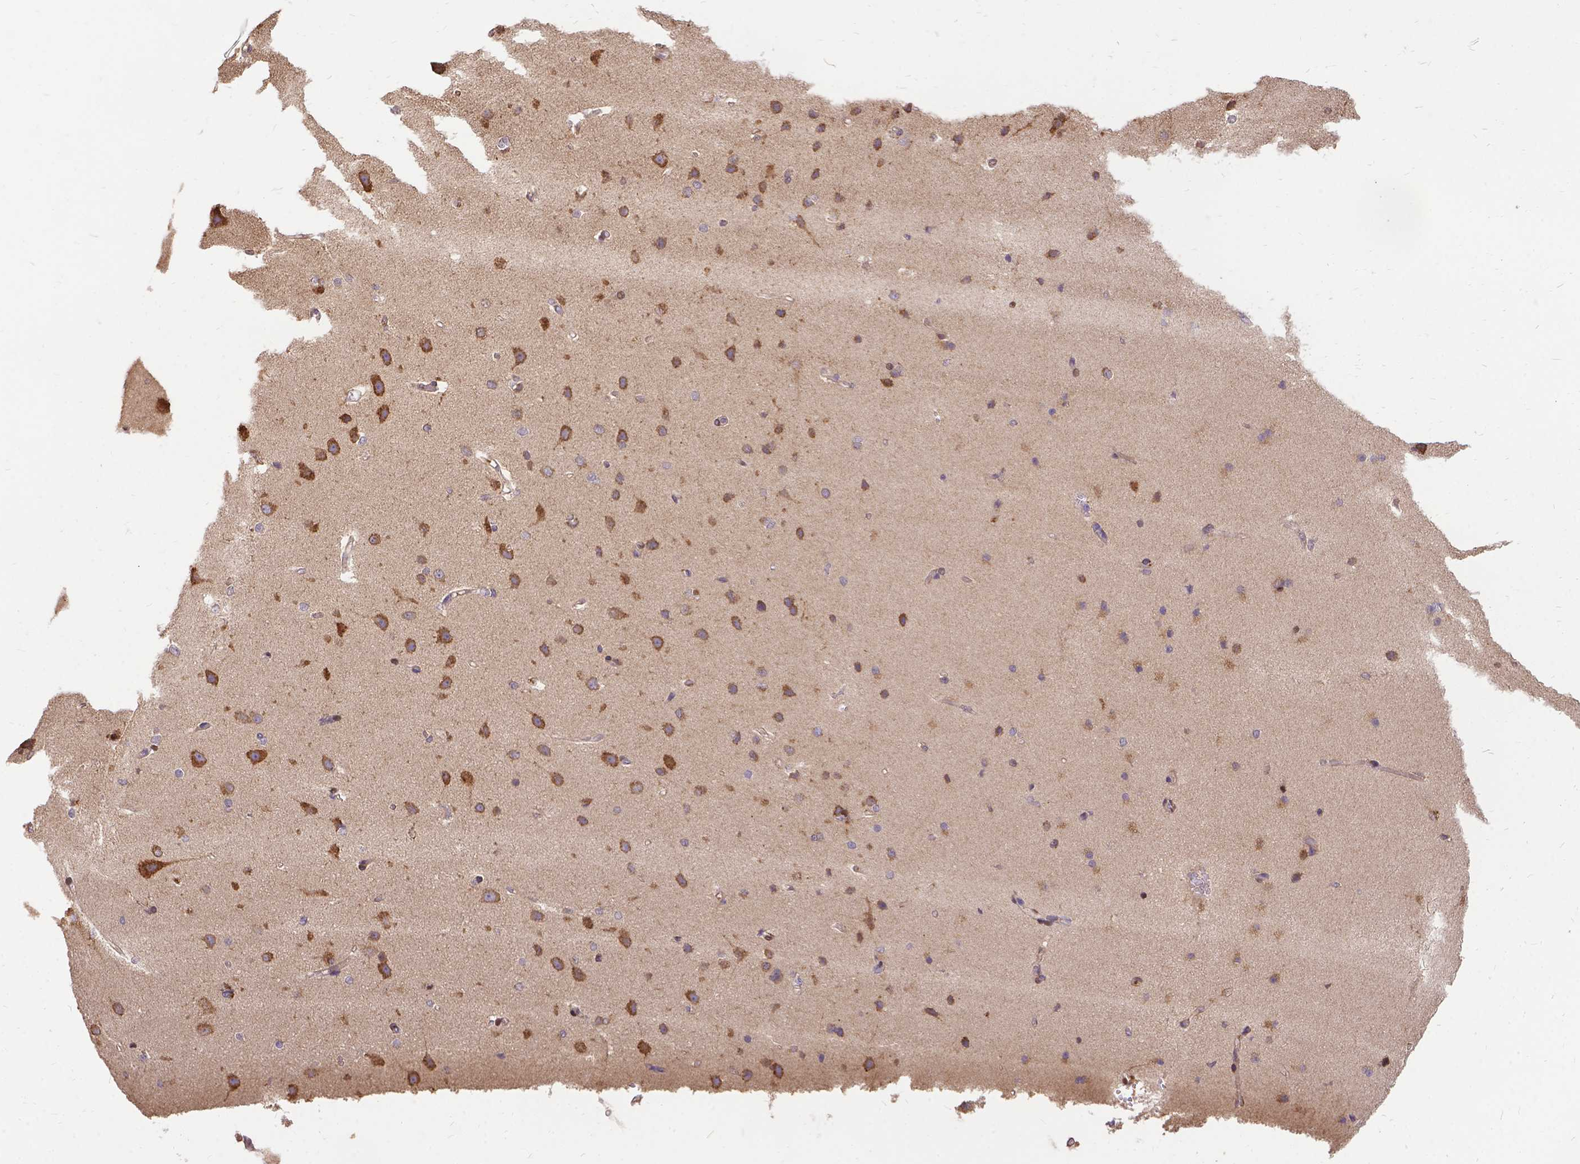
{"staining": {"intensity": "moderate", "quantity": ">75%", "location": "cytoplasmic/membranous"}, "tissue": "cerebral cortex", "cell_type": "Endothelial cells", "image_type": "normal", "snomed": [{"axis": "morphology", "description": "Normal tissue, NOS"}, {"axis": "topography", "description": "Cerebral cortex"}], "caption": "High-magnification brightfield microscopy of unremarkable cerebral cortex stained with DAB (3,3'-diaminobenzidine) (brown) and counterstained with hematoxylin (blue). endothelial cells exhibit moderate cytoplasmic/membranous expression is seen in about>75% of cells.", "gene": "DENND6A", "patient": {"sex": "male", "age": 37}}